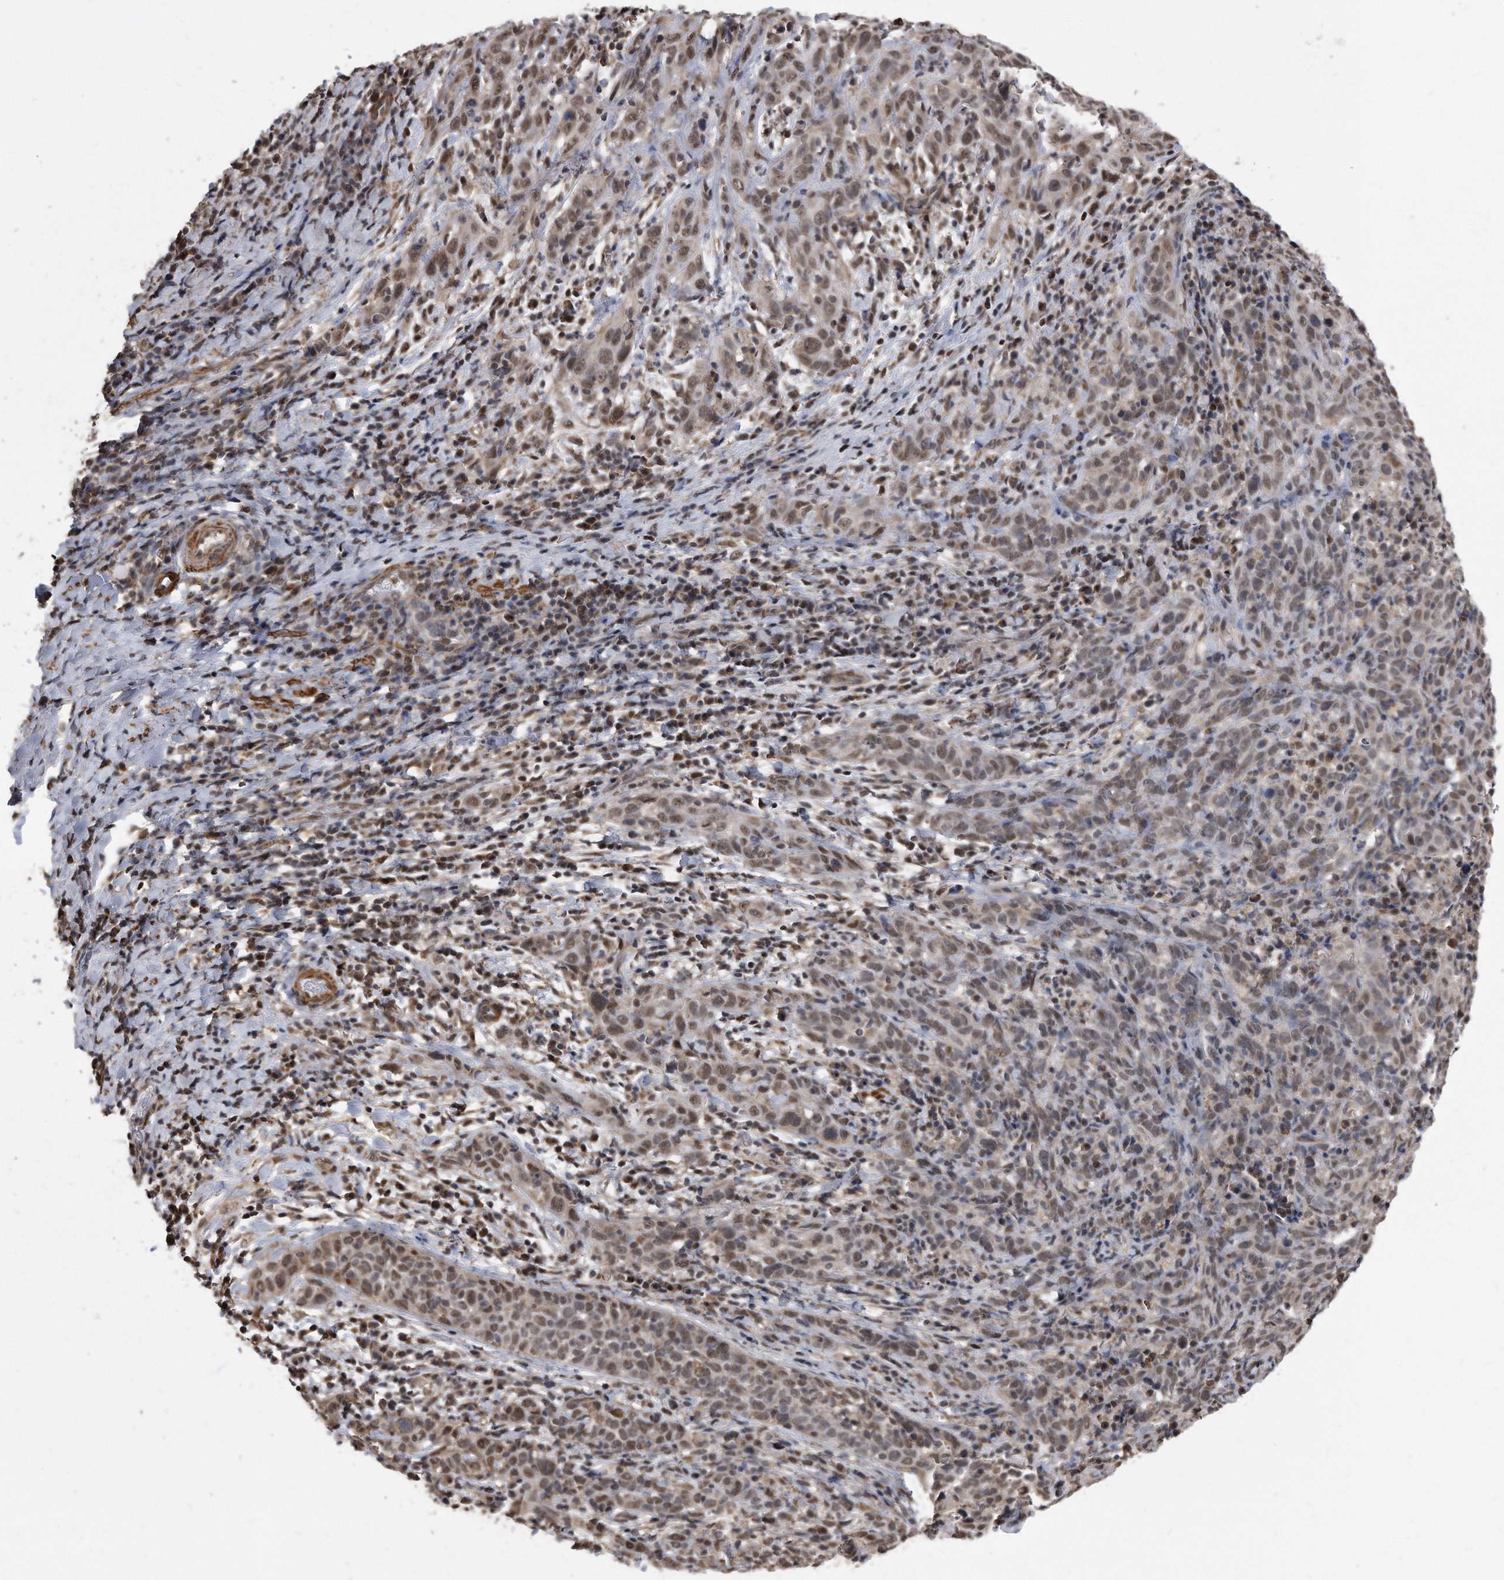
{"staining": {"intensity": "moderate", "quantity": ">75%", "location": "cytoplasmic/membranous,nuclear"}, "tissue": "cervical cancer", "cell_type": "Tumor cells", "image_type": "cancer", "snomed": [{"axis": "morphology", "description": "Squamous cell carcinoma, NOS"}, {"axis": "topography", "description": "Cervix"}], "caption": "Protein expression analysis of human cervical squamous cell carcinoma reveals moderate cytoplasmic/membranous and nuclear positivity in about >75% of tumor cells.", "gene": "DUSP22", "patient": {"sex": "female", "age": 46}}